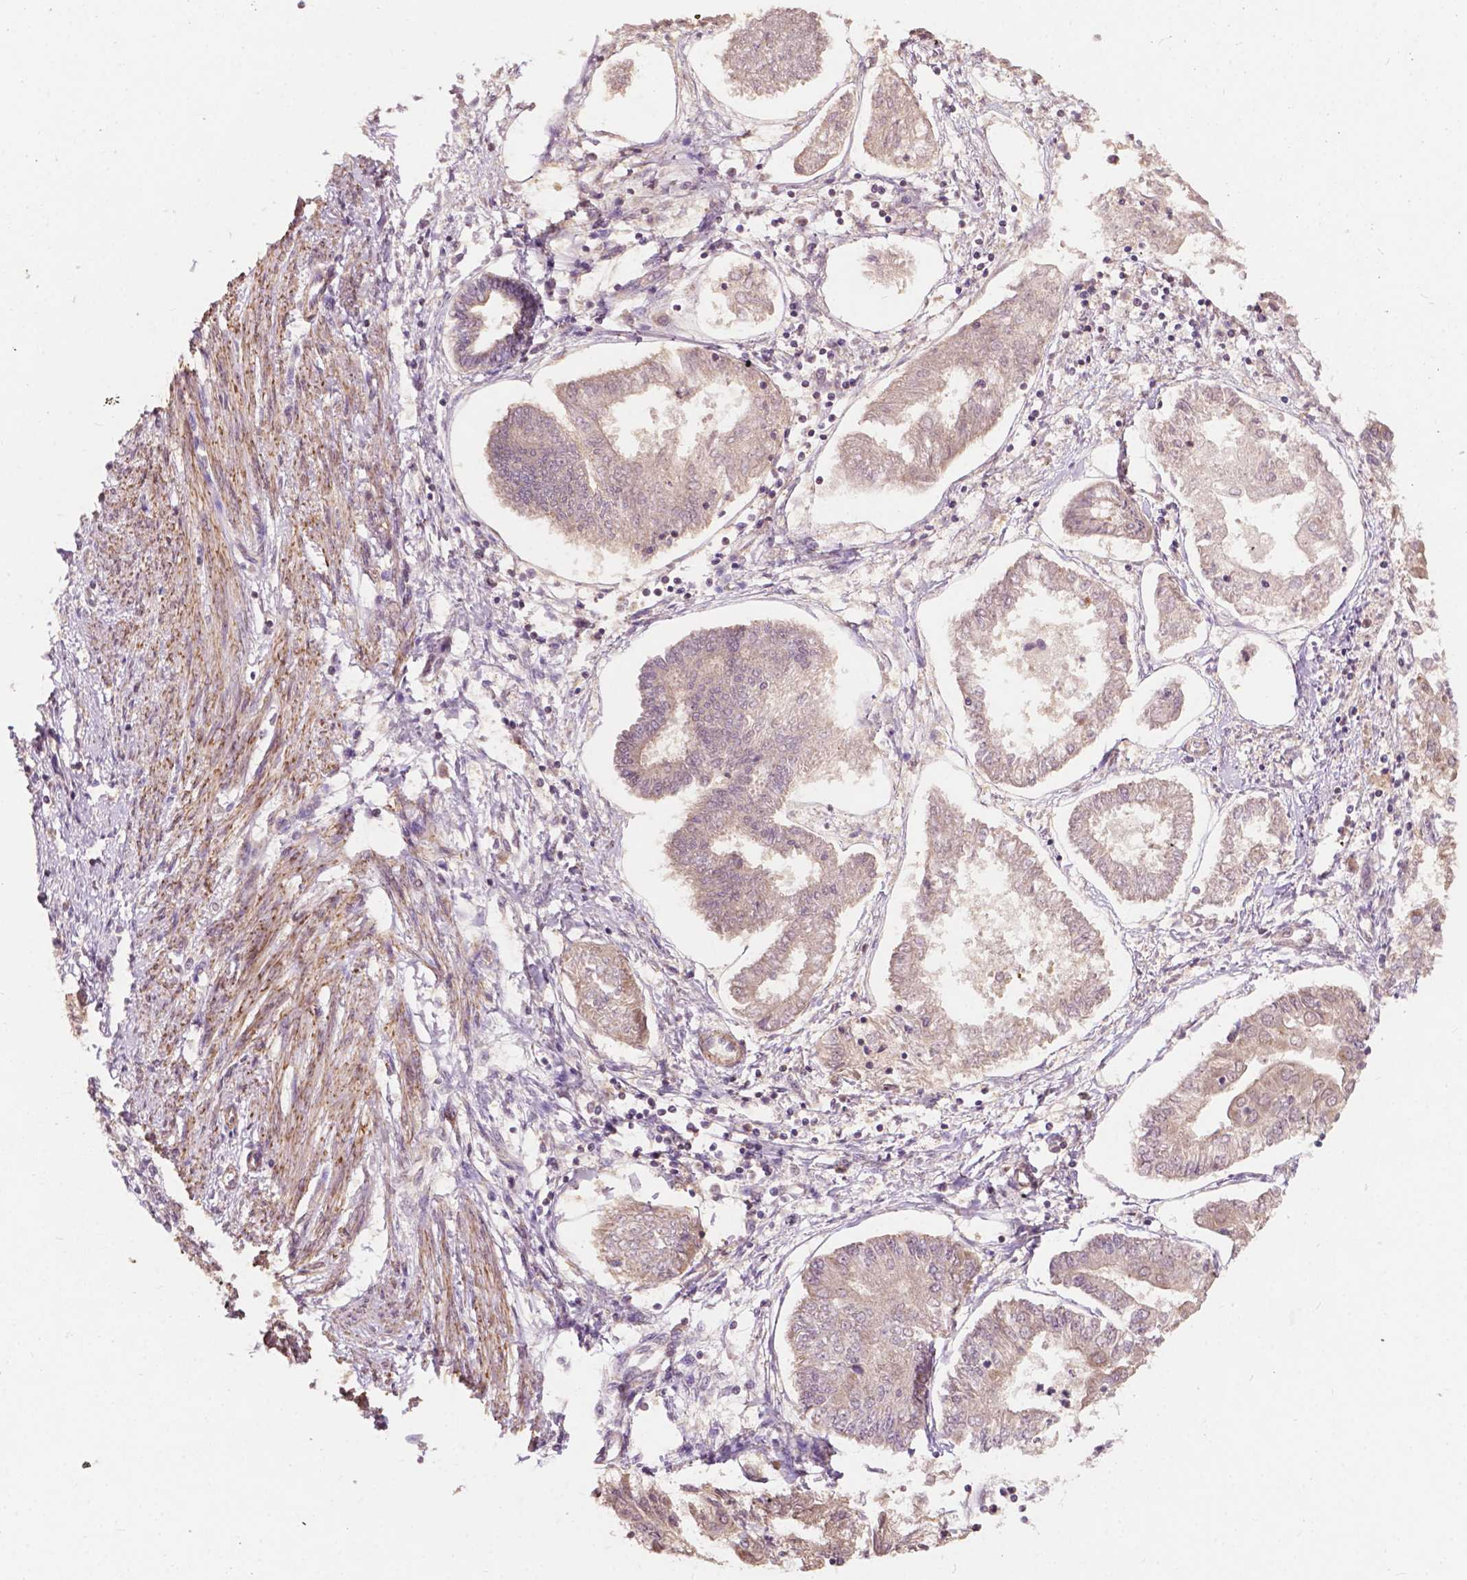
{"staining": {"intensity": "weak", "quantity": ">75%", "location": "cytoplasmic/membranous"}, "tissue": "endometrial cancer", "cell_type": "Tumor cells", "image_type": "cancer", "snomed": [{"axis": "morphology", "description": "Adenocarcinoma, NOS"}, {"axis": "topography", "description": "Endometrium"}], "caption": "Immunohistochemical staining of human endometrial cancer (adenocarcinoma) shows low levels of weak cytoplasmic/membranous protein staining in approximately >75% of tumor cells. The staining is performed using DAB brown chromogen to label protein expression. The nuclei are counter-stained blue using hematoxylin.", "gene": "NDUFA10", "patient": {"sex": "female", "age": 68}}